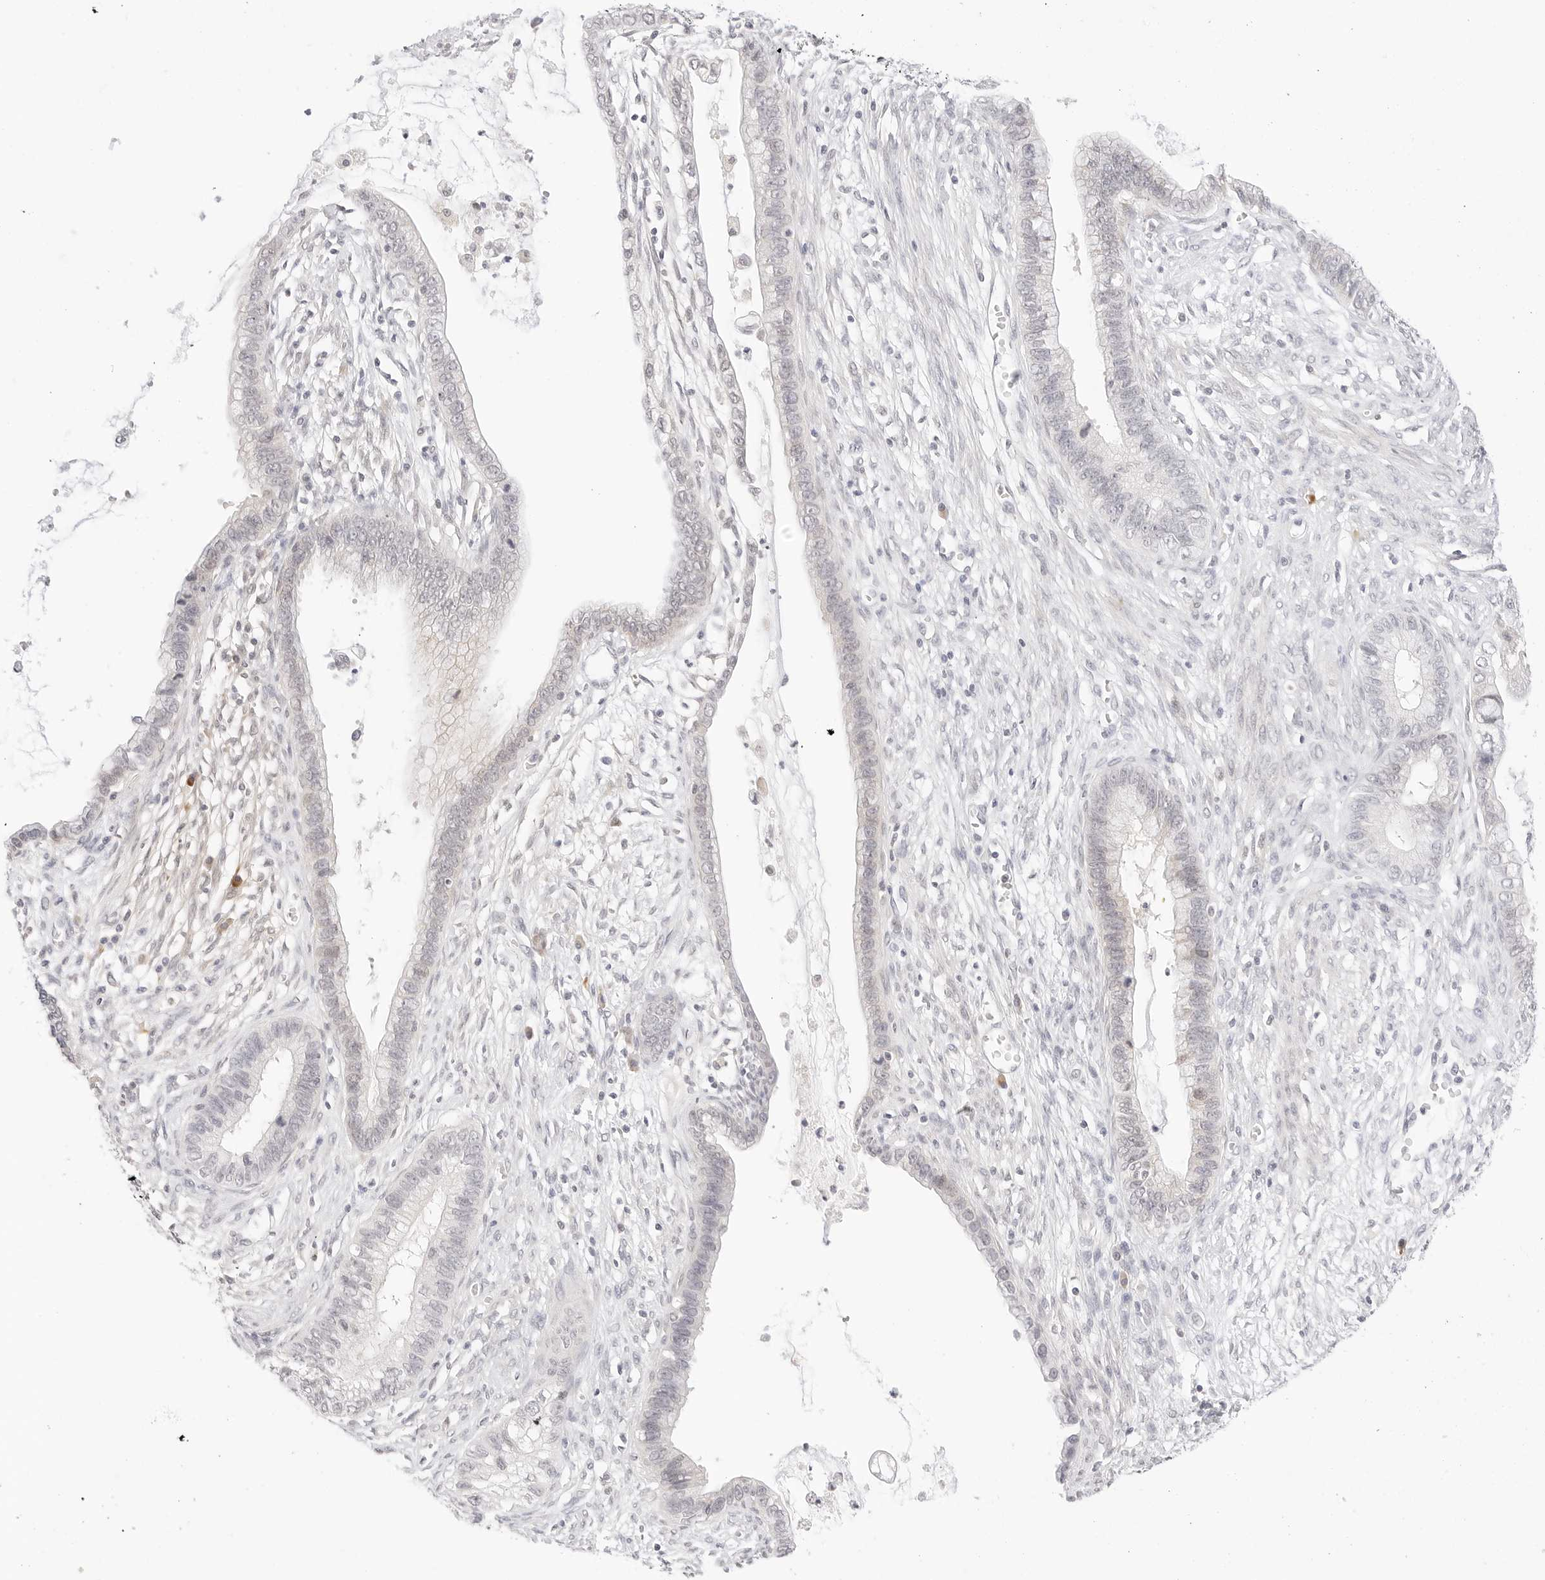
{"staining": {"intensity": "negative", "quantity": "none", "location": "none"}, "tissue": "cervical cancer", "cell_type": "Tumor cells", "image_type": "cancer", "snomed": [{"axis": "morphology", "description": "Adenocarcinoma, NOS"}, {"axis": "topography", "description": "Cervix"}], "caption": "The photomicrograph shows no significant positivity in tumor cells of cervical adenocarcinoma.", "gene": "XKR4", "patient": {"sex": "female", "age": 44}}